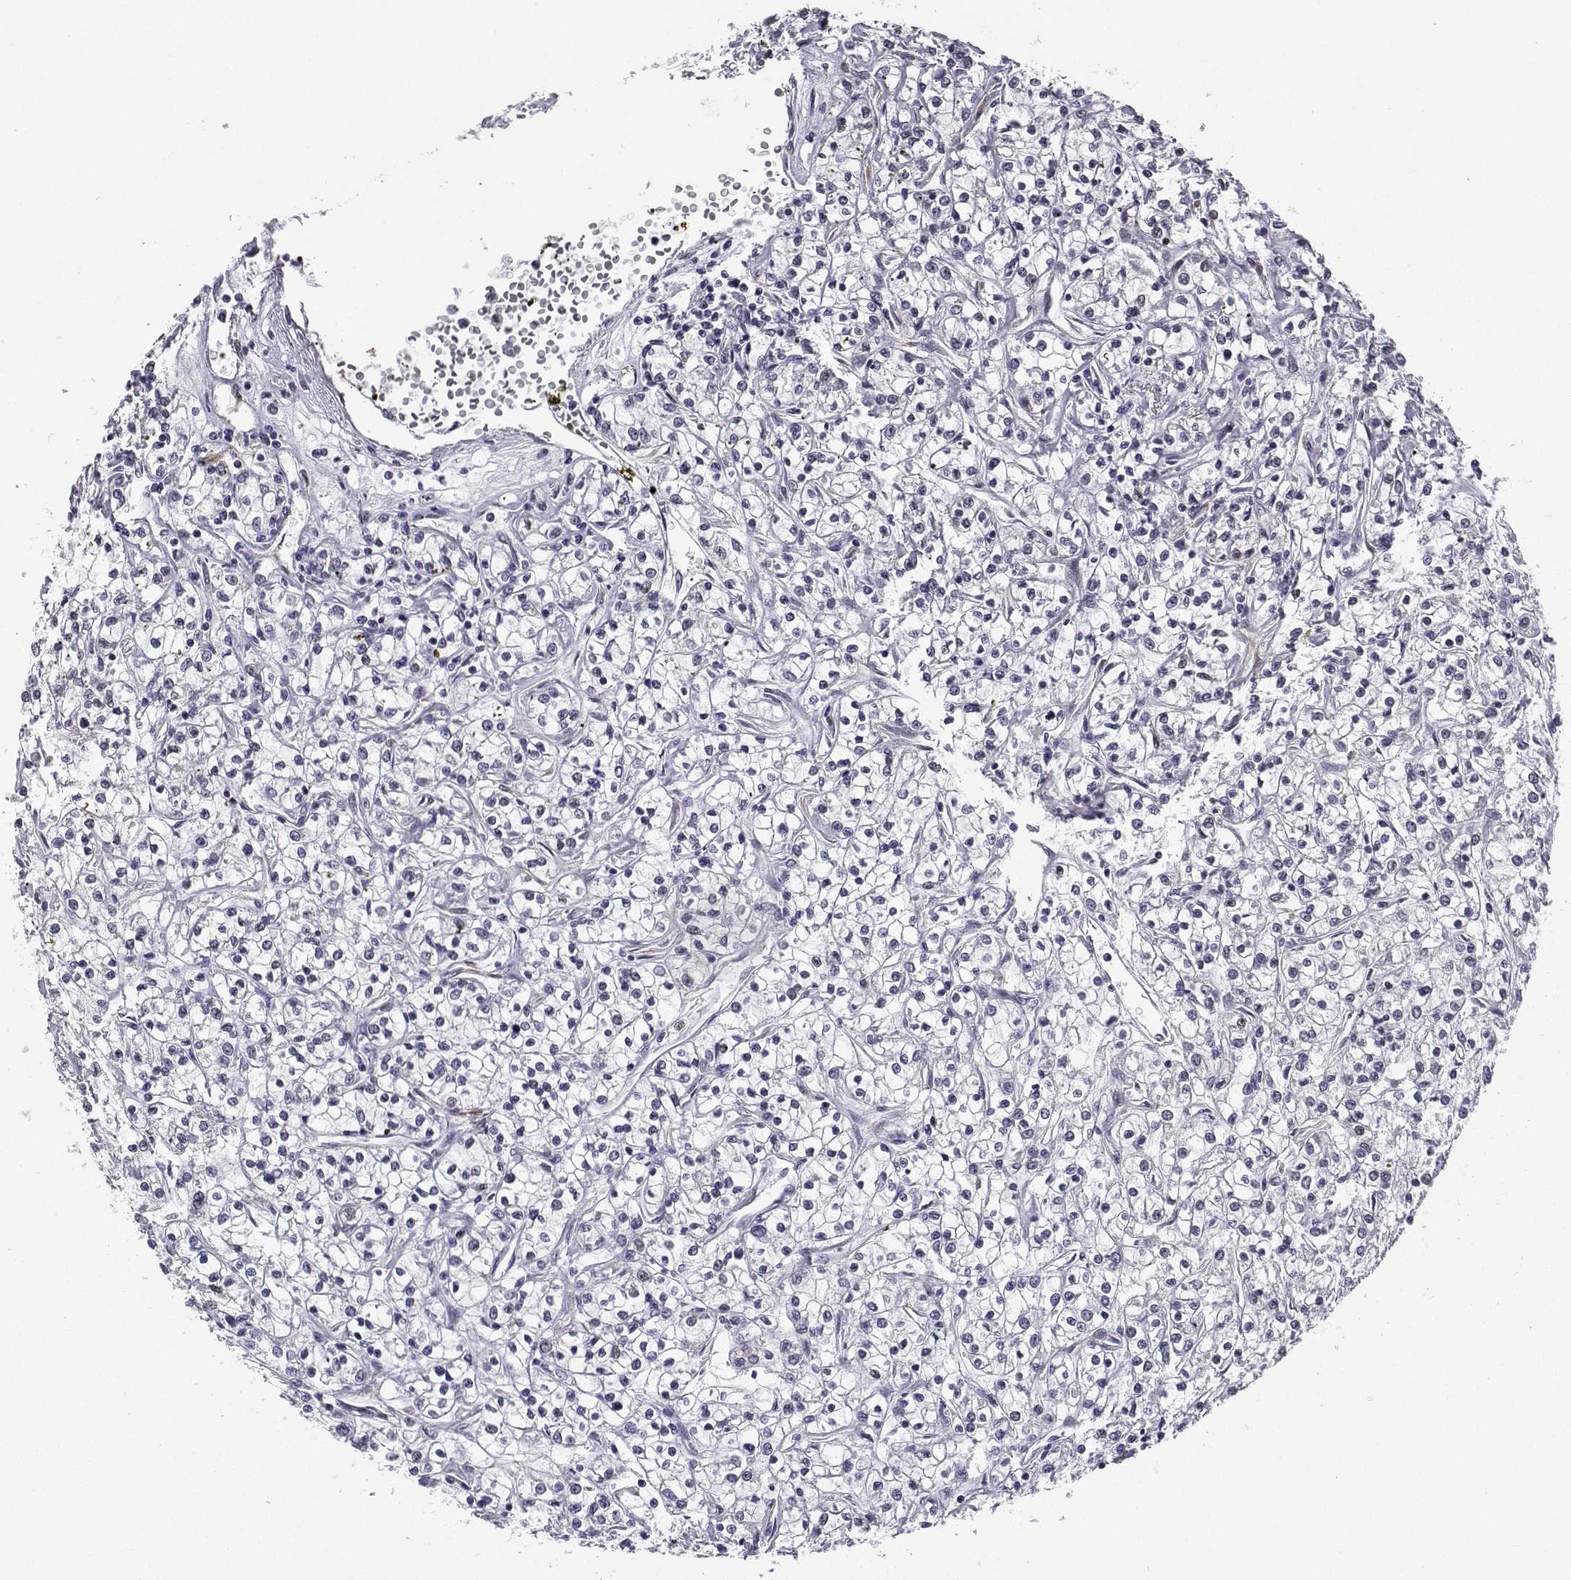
{"staining": {"intensity": "negative", "quantity": "none", "location": "none"}, "tissue": "renal cancer", "cell_type": "Tumor cells", "image_type": "cancer", "snomed": [{"axis": "morphology", "description": "Adenocarcinoma, NOS"}, {"axis": "topography", "description": "Kidney"}], "caption": "DAB (3,3'-diaminobenzidine) immunohistochemical staining of human renal cancer (adenocarcinoma) exhibits no significant expression in tumor cells.", "gene": "PHGDH", "patient": {"sex": "female", "age": 59}}